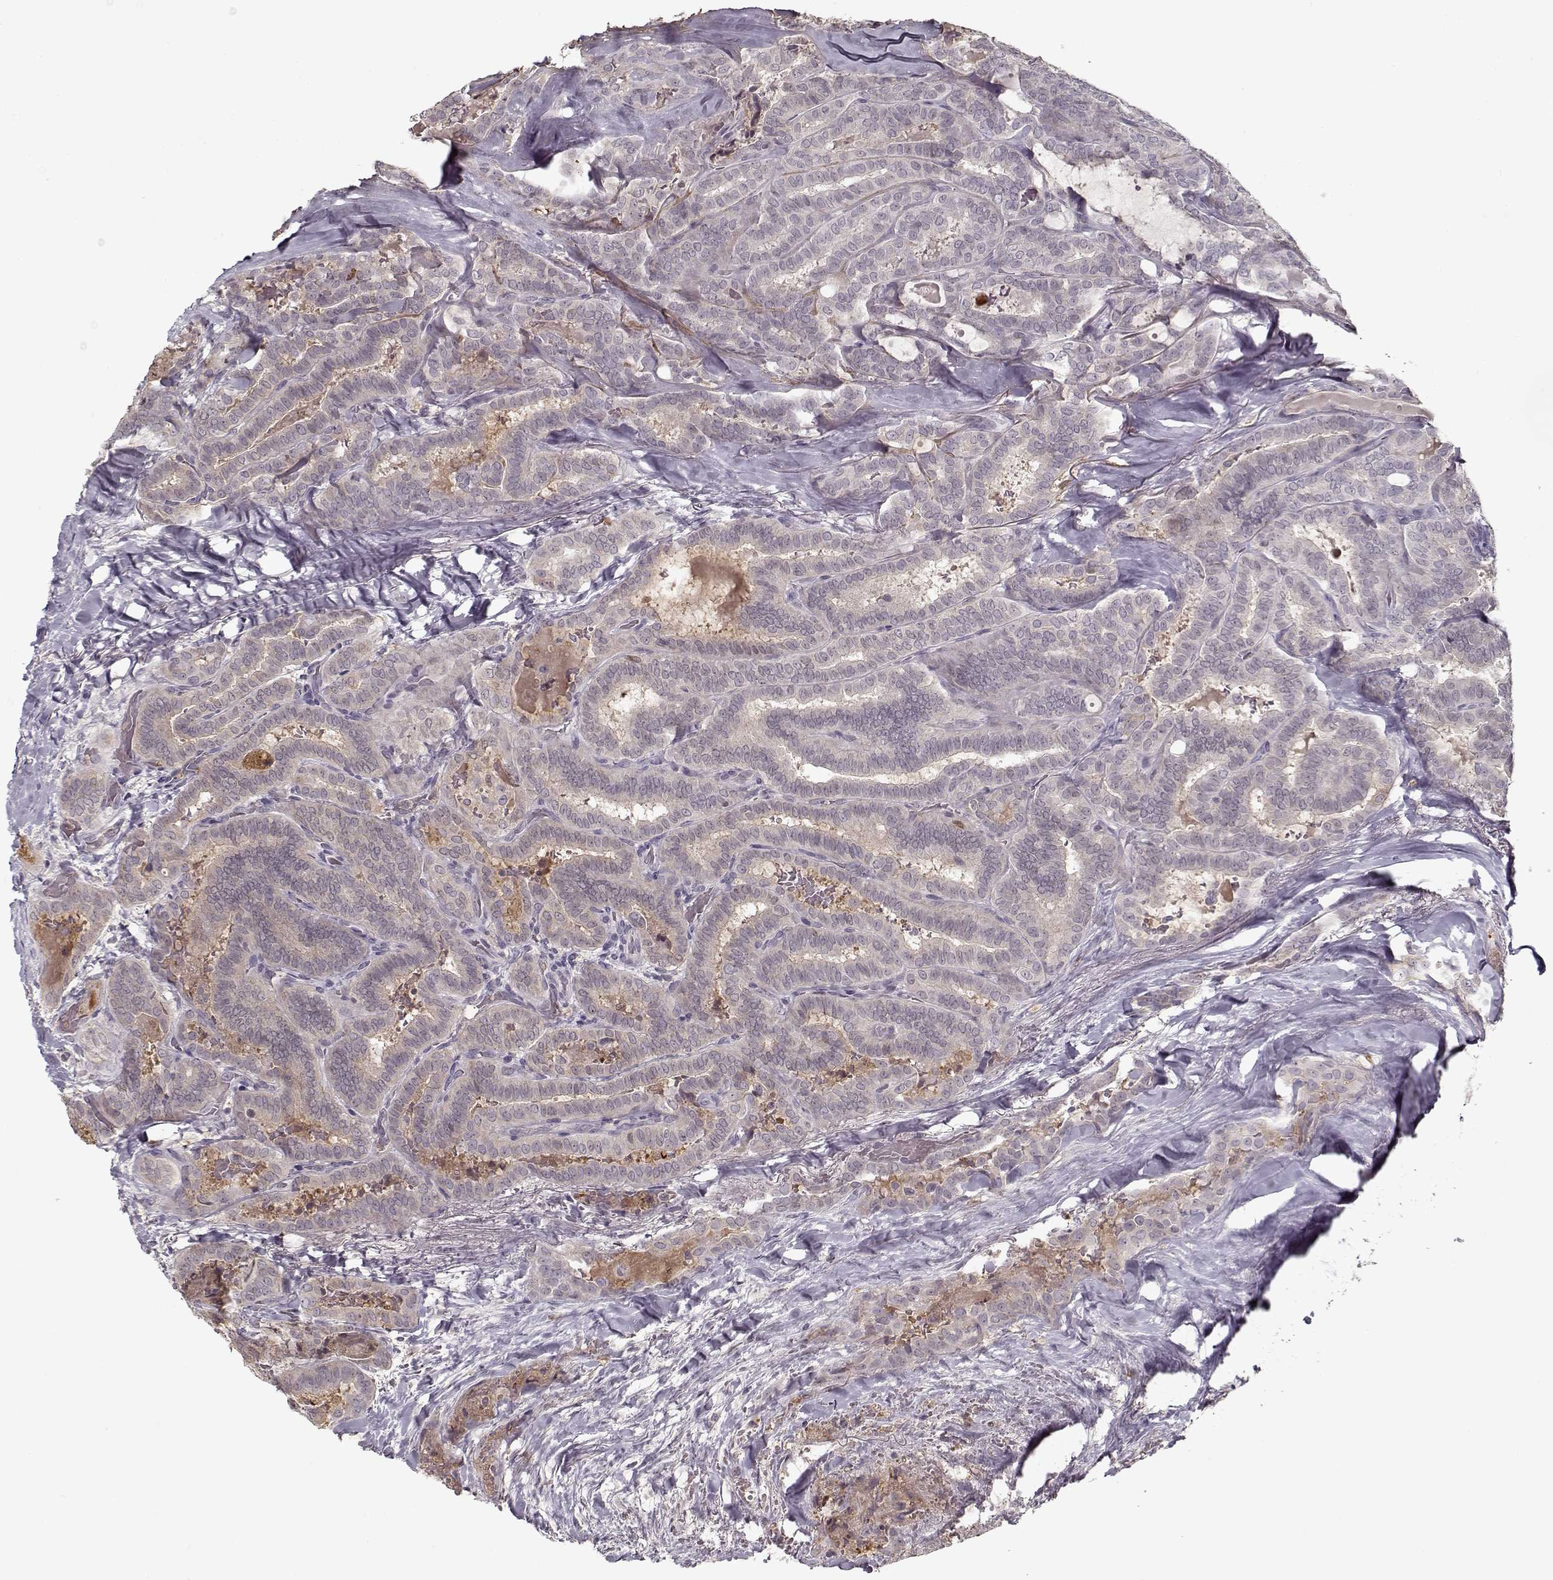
{"staining": {"intensity": "negative", "quantity": "none", "location": "none"}, "tissue": "thyroid cancer", "cell_type": "Tumor cells", "image_type": "cancer", "snomed": [{"axis": "morphology", "description": "Papillary adenocarcinoma, NOS"}, {"axis": "topography", "description": "Thyroid gland"}], "caption": "This is an immunohistochemistry image of thyroid papillary adenocarcinoma. There is no staining in tumor cells.", "gene": "AFM", "patient": {"sex": "female", "age": 39}}